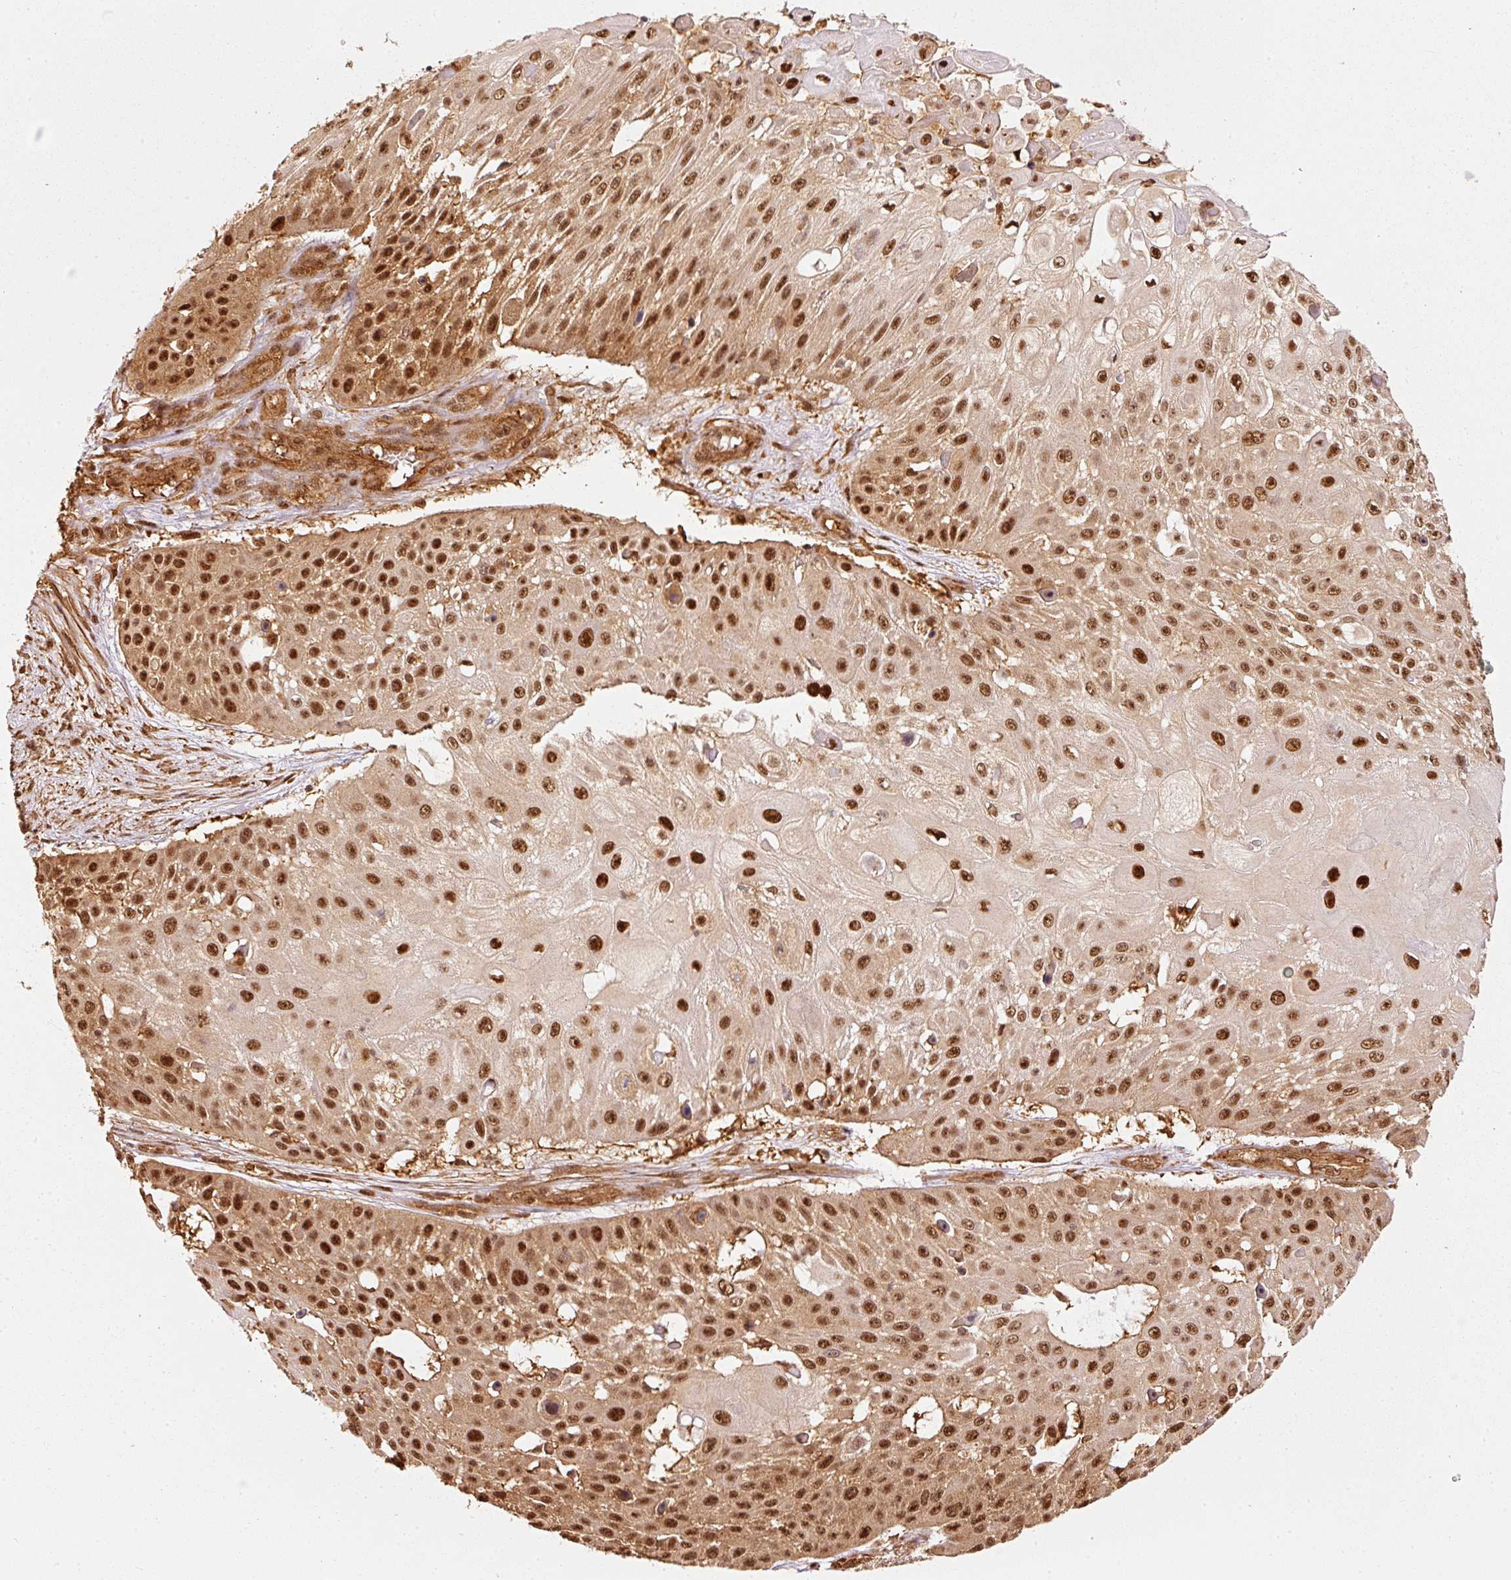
{"staining": {"intensity": "strong", "quantity": ">75%", "location": "cytoplasmic/membranous,nuclear"}, "tissue": "skin cancer", "cell_type": "Tumor cells", "image_type": "cancer", "snomed": [{"axis": "morphology", "description": "Squamous cell carcinoma, NOS"}, {"axis": "topography", "description": "Skin"}], "caption": "High-power microscopy captured an IHC micrograph of squamous cell carcinoma (skin), revealing strong cytoplasmic/membranous and nuclear staining in approximately >75% of tumor cells. Using DAB (brown) and hematoxylin (blue) stains, captured at high magnification using brightfield microscopy.", "gene": "PSMD1", "patient": {"sex": "female", "age": 86}}